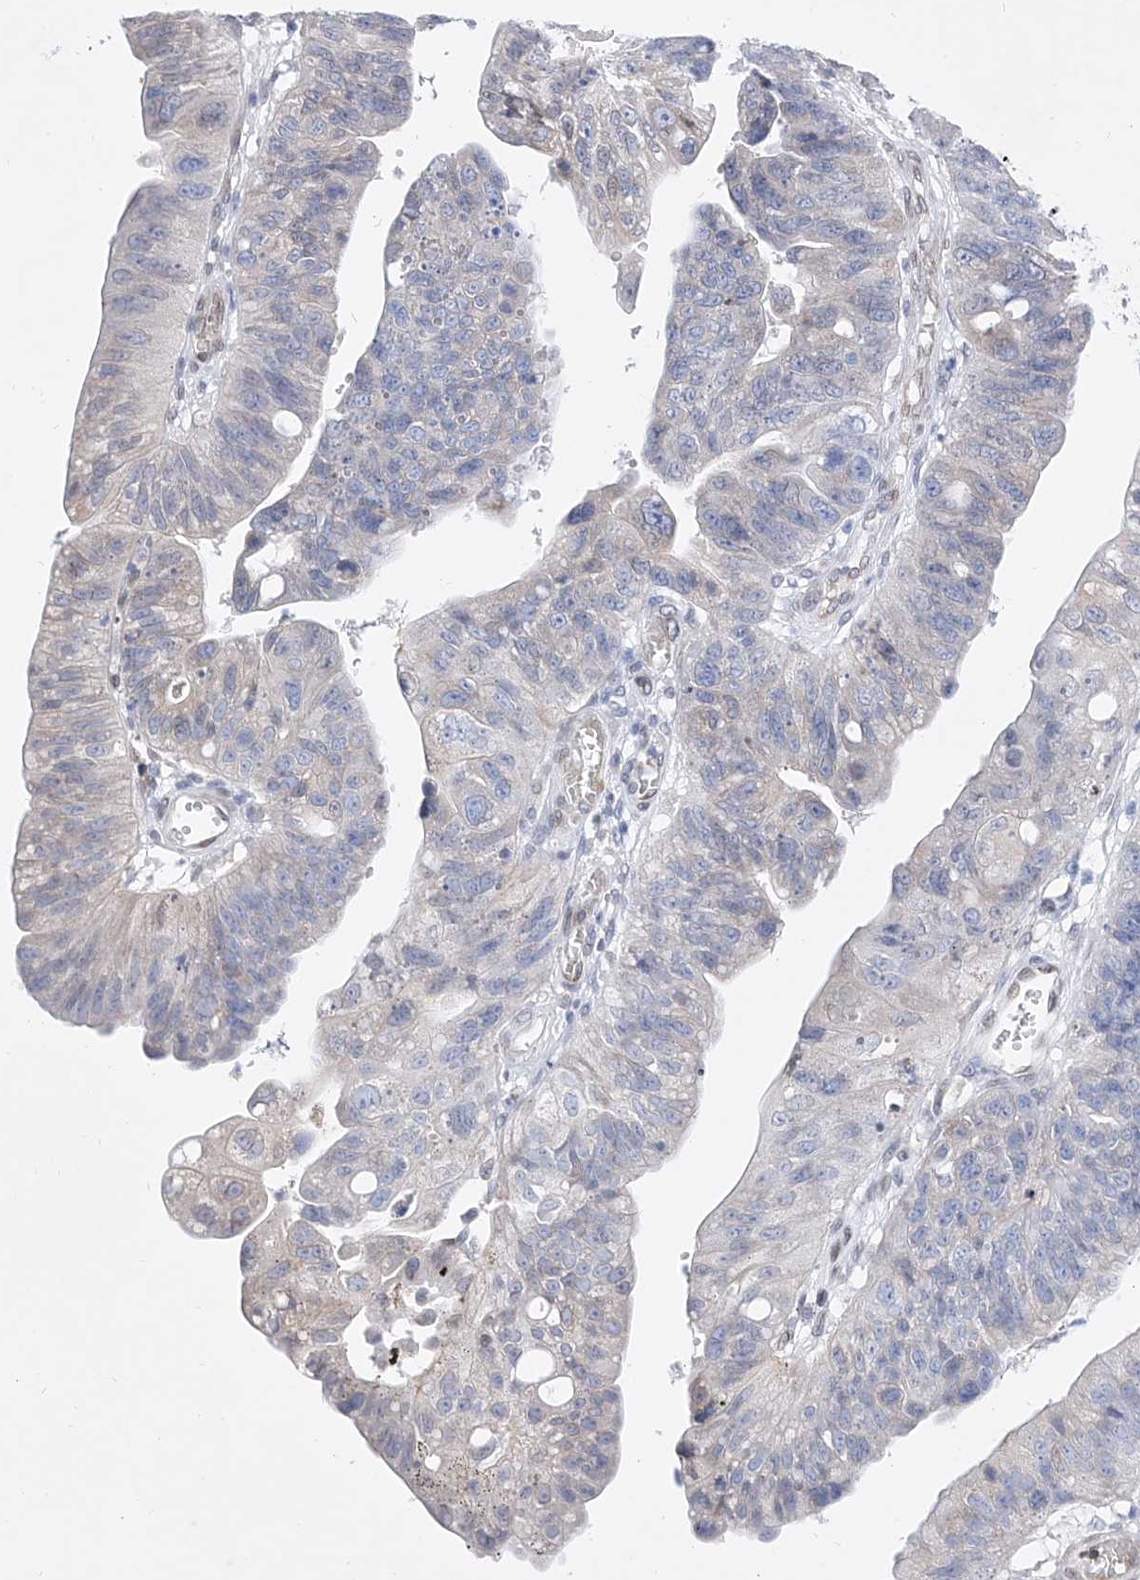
{"staining": {"intensity": "negative", "quantity": "none", "location": "none"}, "tissue": "stomach cancer", "cell_type": "Tumor cells", "image_type": "cancer", "snomed": [{"axis": "morphology", "description": "Adenocarcinoma, NOS"}, {"axis": "topography", "description": "Stomach"}], "caption": "This image is of stomach cancer stained with immunohistochemistry (IHC) to label a protein in brown with the nuclei are counter-stained blue. There is no expression in tumor cells.", "gene": "LCLAT1", "patient": {"sex": "male", "age": 59}}